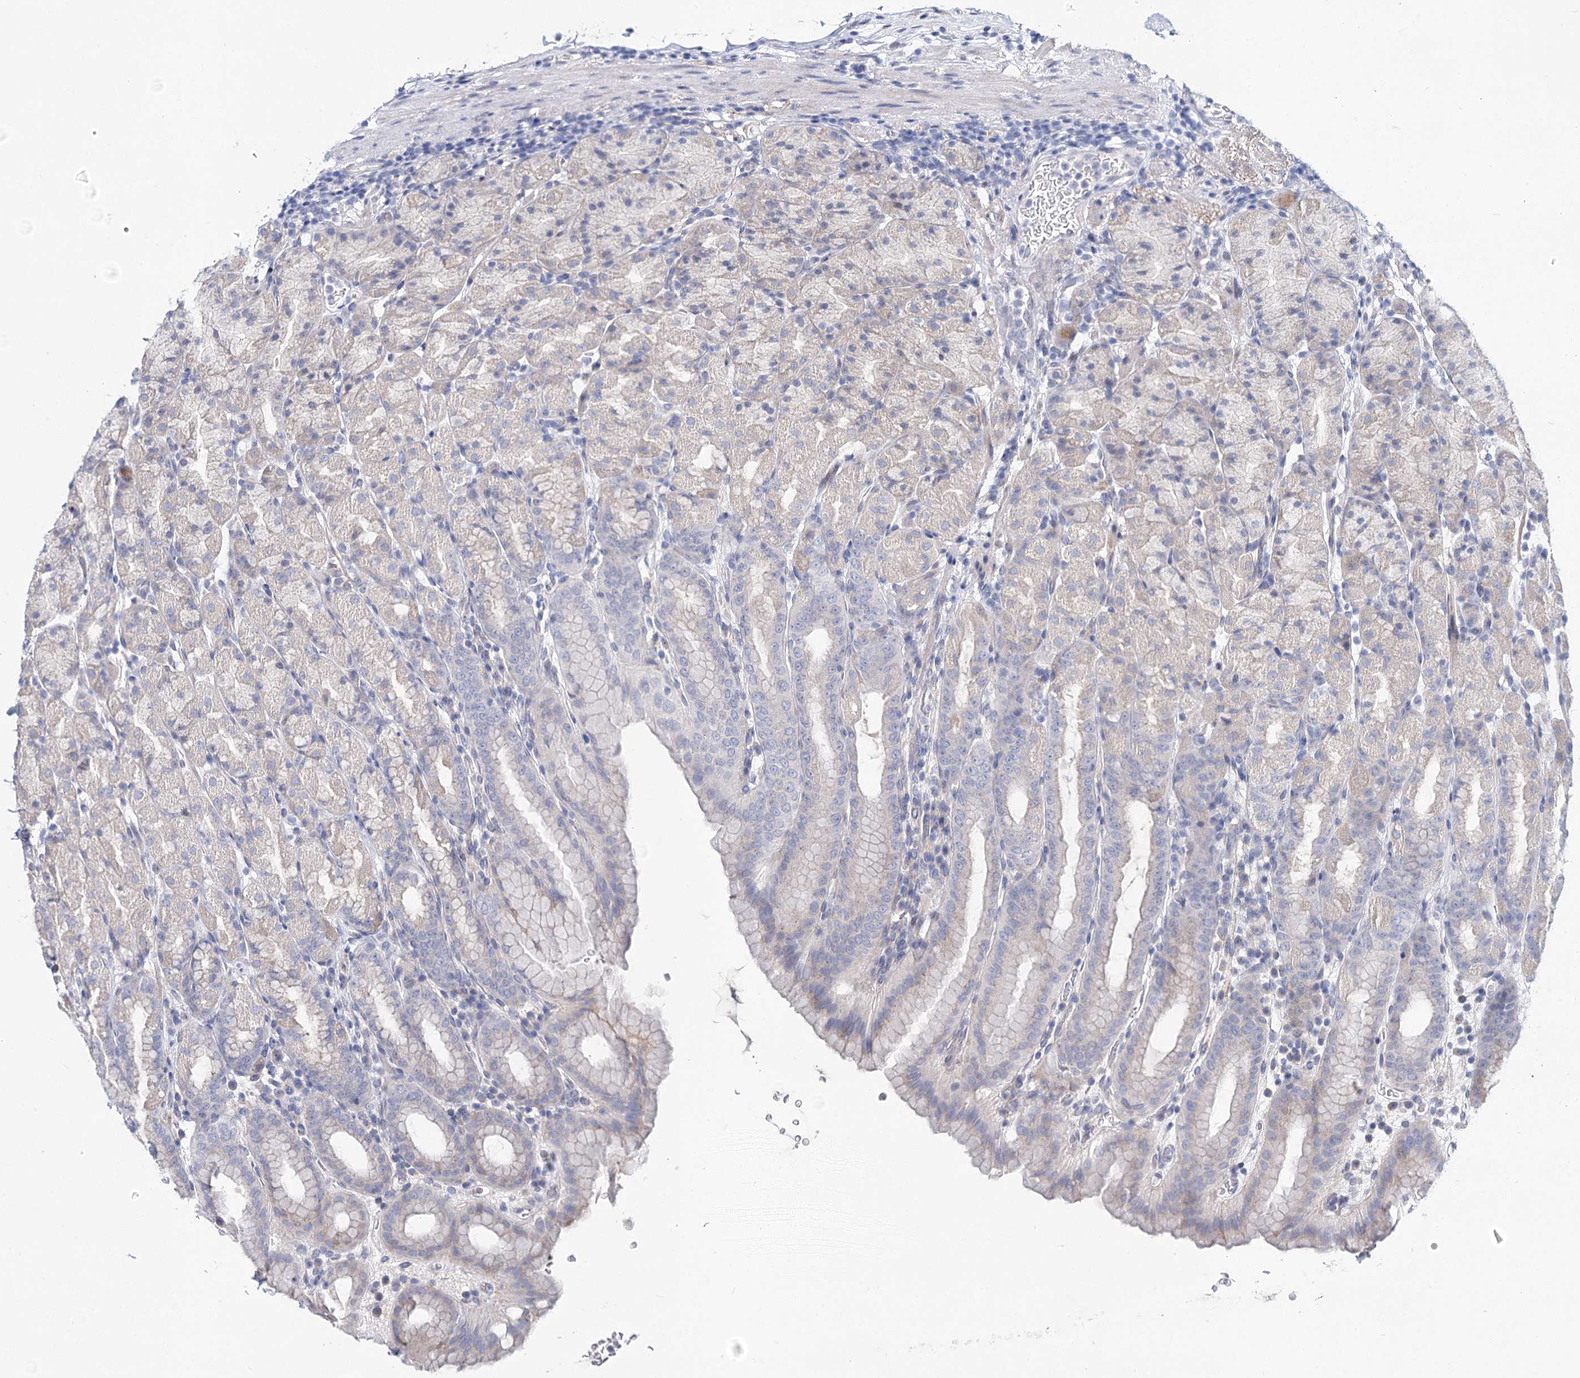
{"staining": {"intensity": "weak", "quantity": "<25%", "location": "cytoplasmic/membranous"}, "tissue": "stomach", "cell_type": "Glandular cells", "image_type": "normal", "snomed": [{"axis": "morphology", "description": "Normal tissue, NOS"}, {"axis": "topography", "description": "Stomach, upper"}], "caption": "Glandular cells are negative for protein expression in unremarkable human stomach. Nuclei are stained in blue.", "gene": "TEX12", "patient": {"sex": "male", "age": 68}}